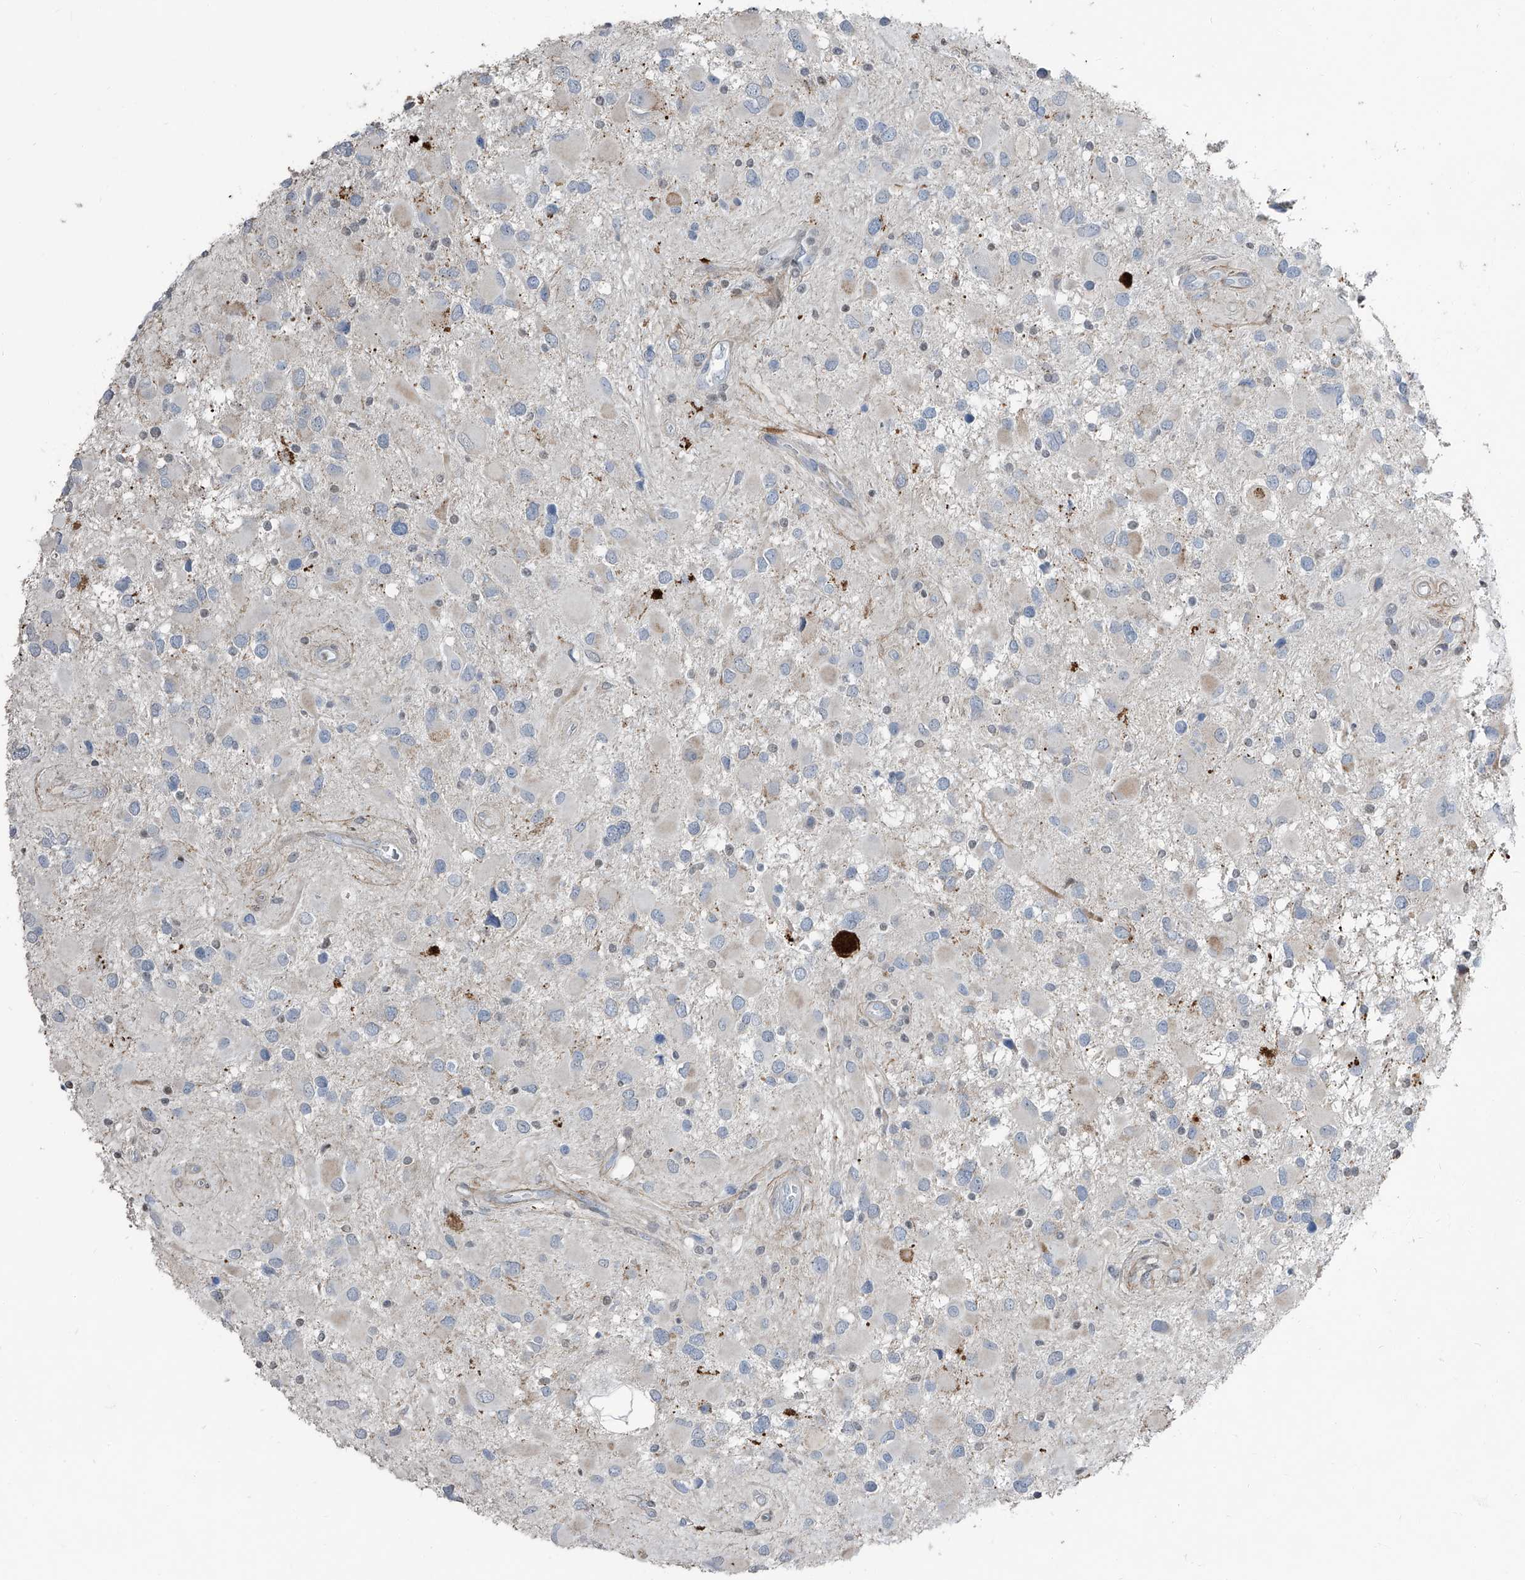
{"staining": {"intensity": "negative", "quantity": "none", "location": "none"}, "tissue": "glioma", "cell_type": "Tumor cells", "image_type": "cancer", "snomed": [{"axis": "morphology", "description": "Glioma, malignant, High grade"}, {"axis": "topography", "description": "Brain"}], "caption": "Immunohistochemistry (IHC) photomicrograph of human malignant glioma (high-grade) stained for a protein (brown), which exhibits no expression in tumor cells.", "gene": "HOXA3", "patient": {"sex": "male", "age": 53}}